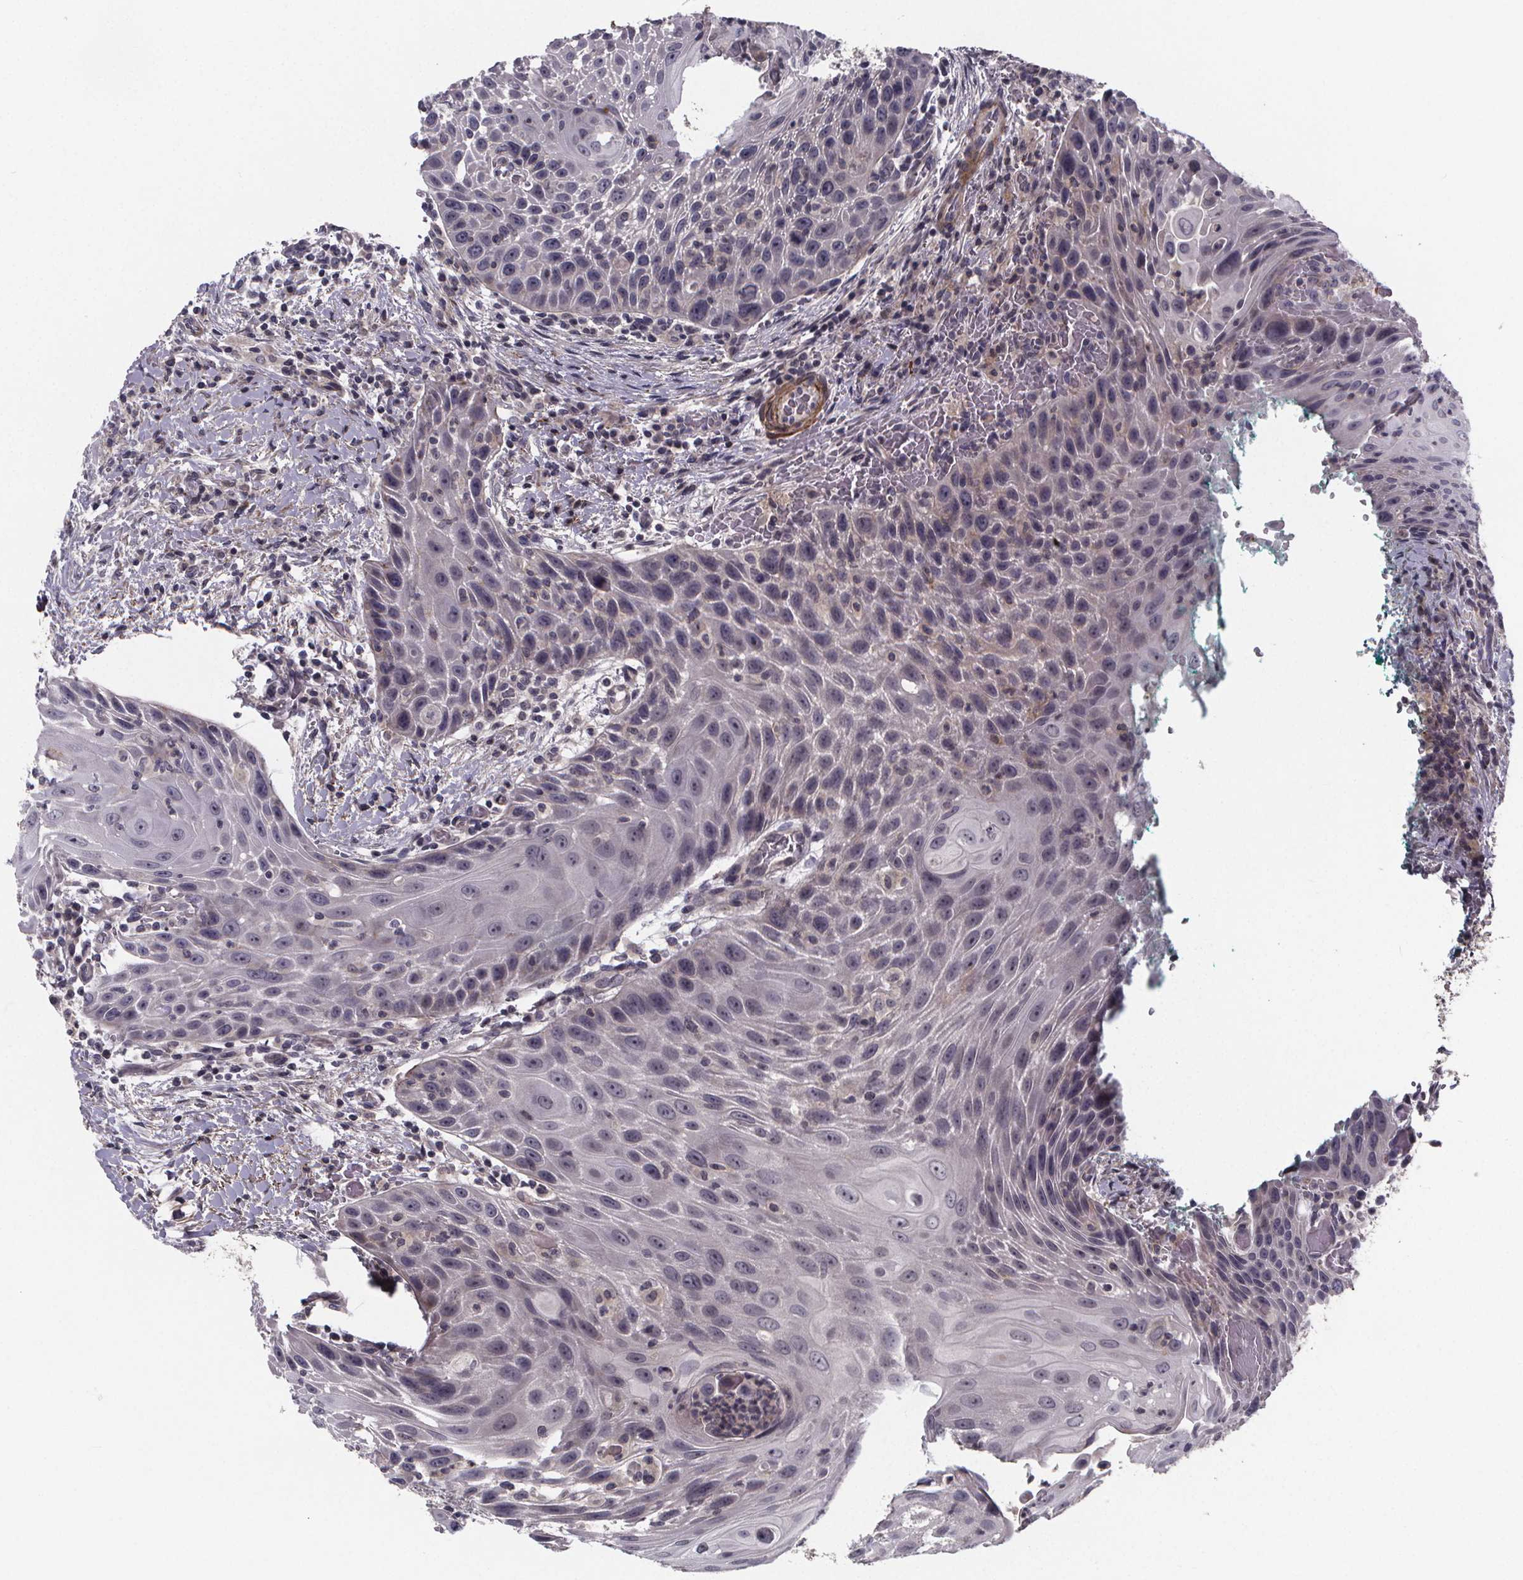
{"staining": {"intensity": "negative", "quantity": "none", "location": "none"}, "tissue": "head and neck cancer", "cell_type": "Tumor cells", "image_type": "cancer", "snomed": [{"axis": "morphology", "description": "Squamous cell carcinoma, NOS"}, {"axis": "topography", "description": "Head-Neck"}], "caption": "An immunohistochemistry (IHC) histopathology image of head and neck squamous cell carcinoma is shown. There is no staining in tumor cells of head and neck squamous cell carcinoma.", "gene": "FBXW2", "patient": {"sex": "male", "age": 69}}